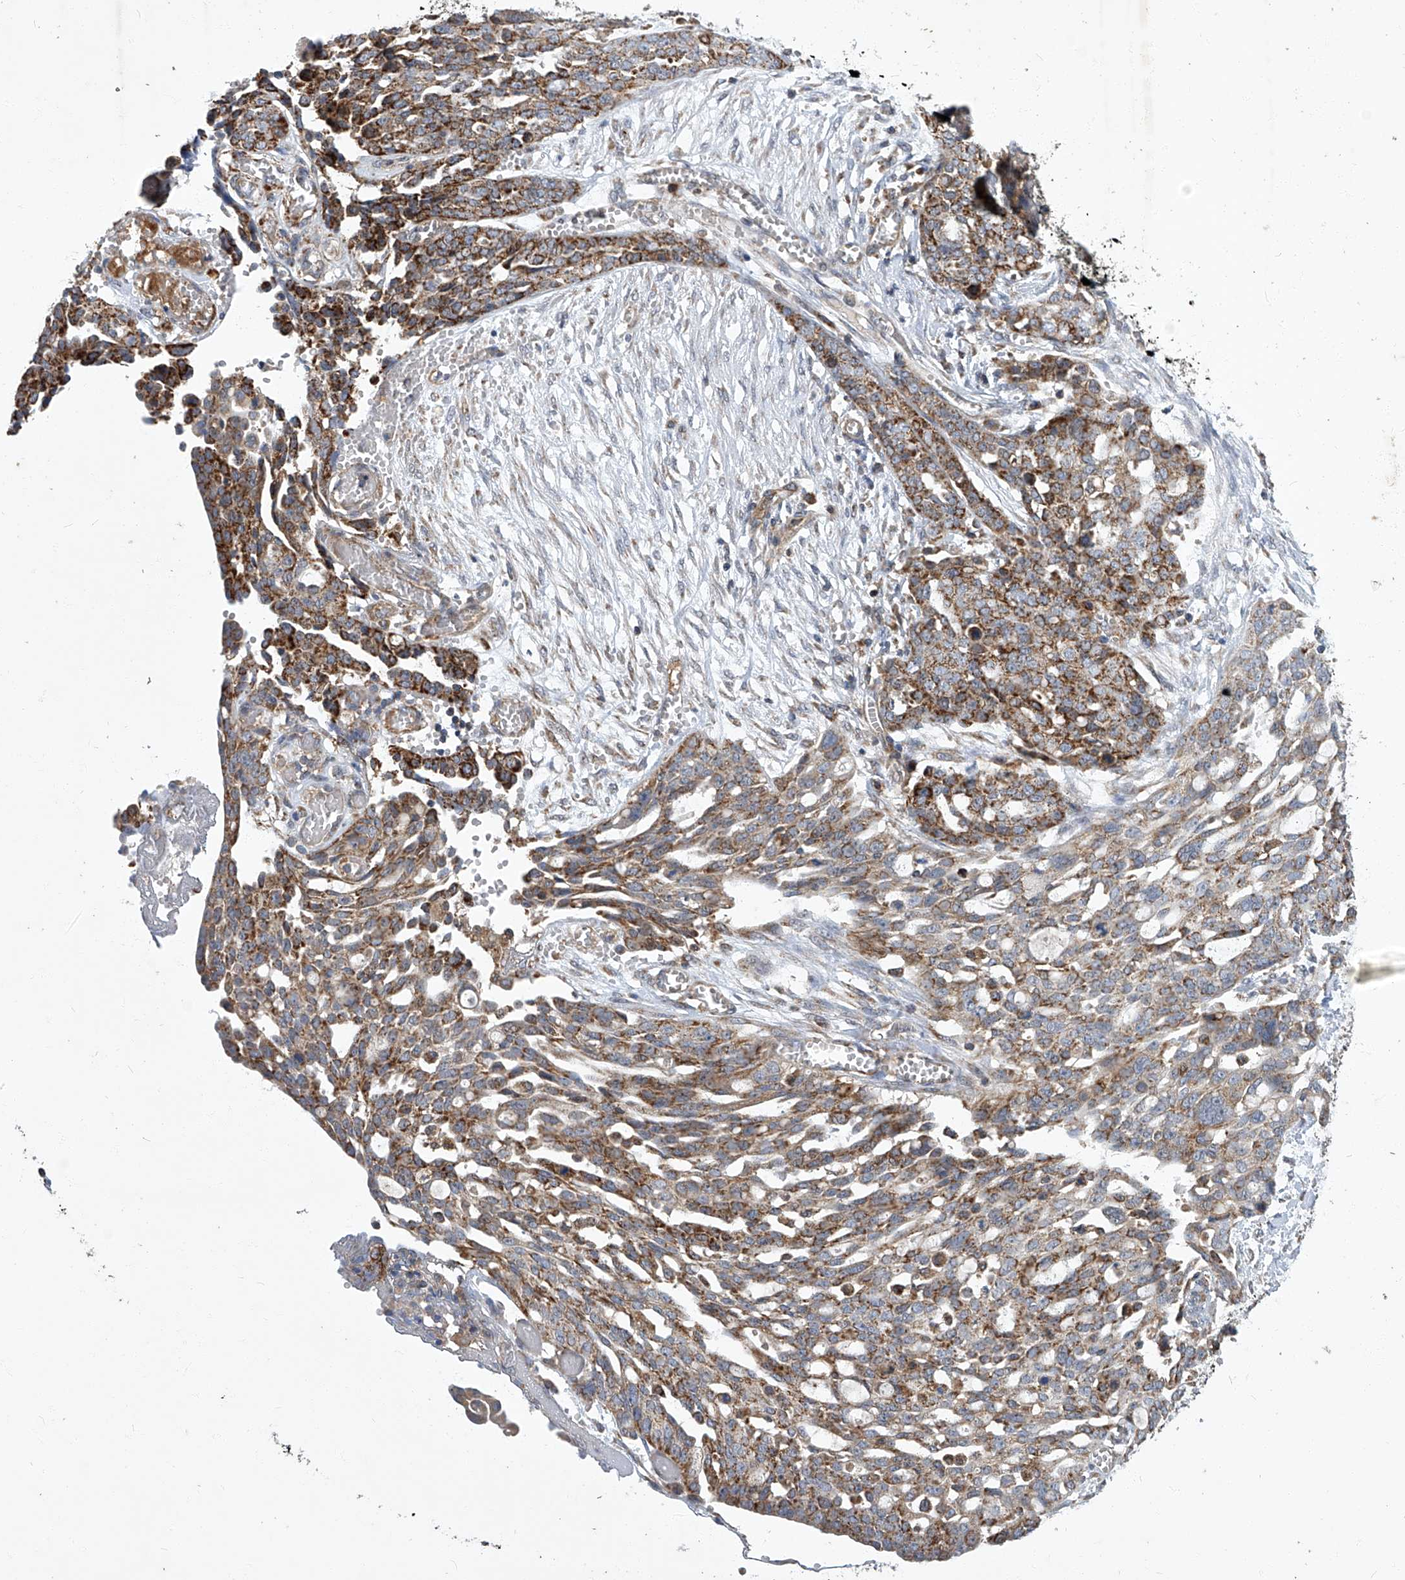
{"staining": {"intensity": "moderate", "quantity": ">75%", "location": "cytoplasmic/membranous"}, "tissue": "ovarian cancer", "cell_type": "Tumor cells", "image_type": "cancer", "snomed": [{"axis": "morphology", "description": "Cystadenocarcinoma, serous, NOS"}, {"axis": "topography", "description": "Soft tissue"}, {"axis": "topography", "description": "Ovary"}], "caption": "The image displays staining of ovarian cancer (serous cystadenocarcinoma), revealing moderate cytoplasmic/membranous protein positivity (brown color) within tumor cells. (DAB (3,3'-diaminobenzidine) IHC with brightfield microscopy, high magnification).", "gene": "TNFRSF13B", "patient": {"sex": "female", "age": 57}}